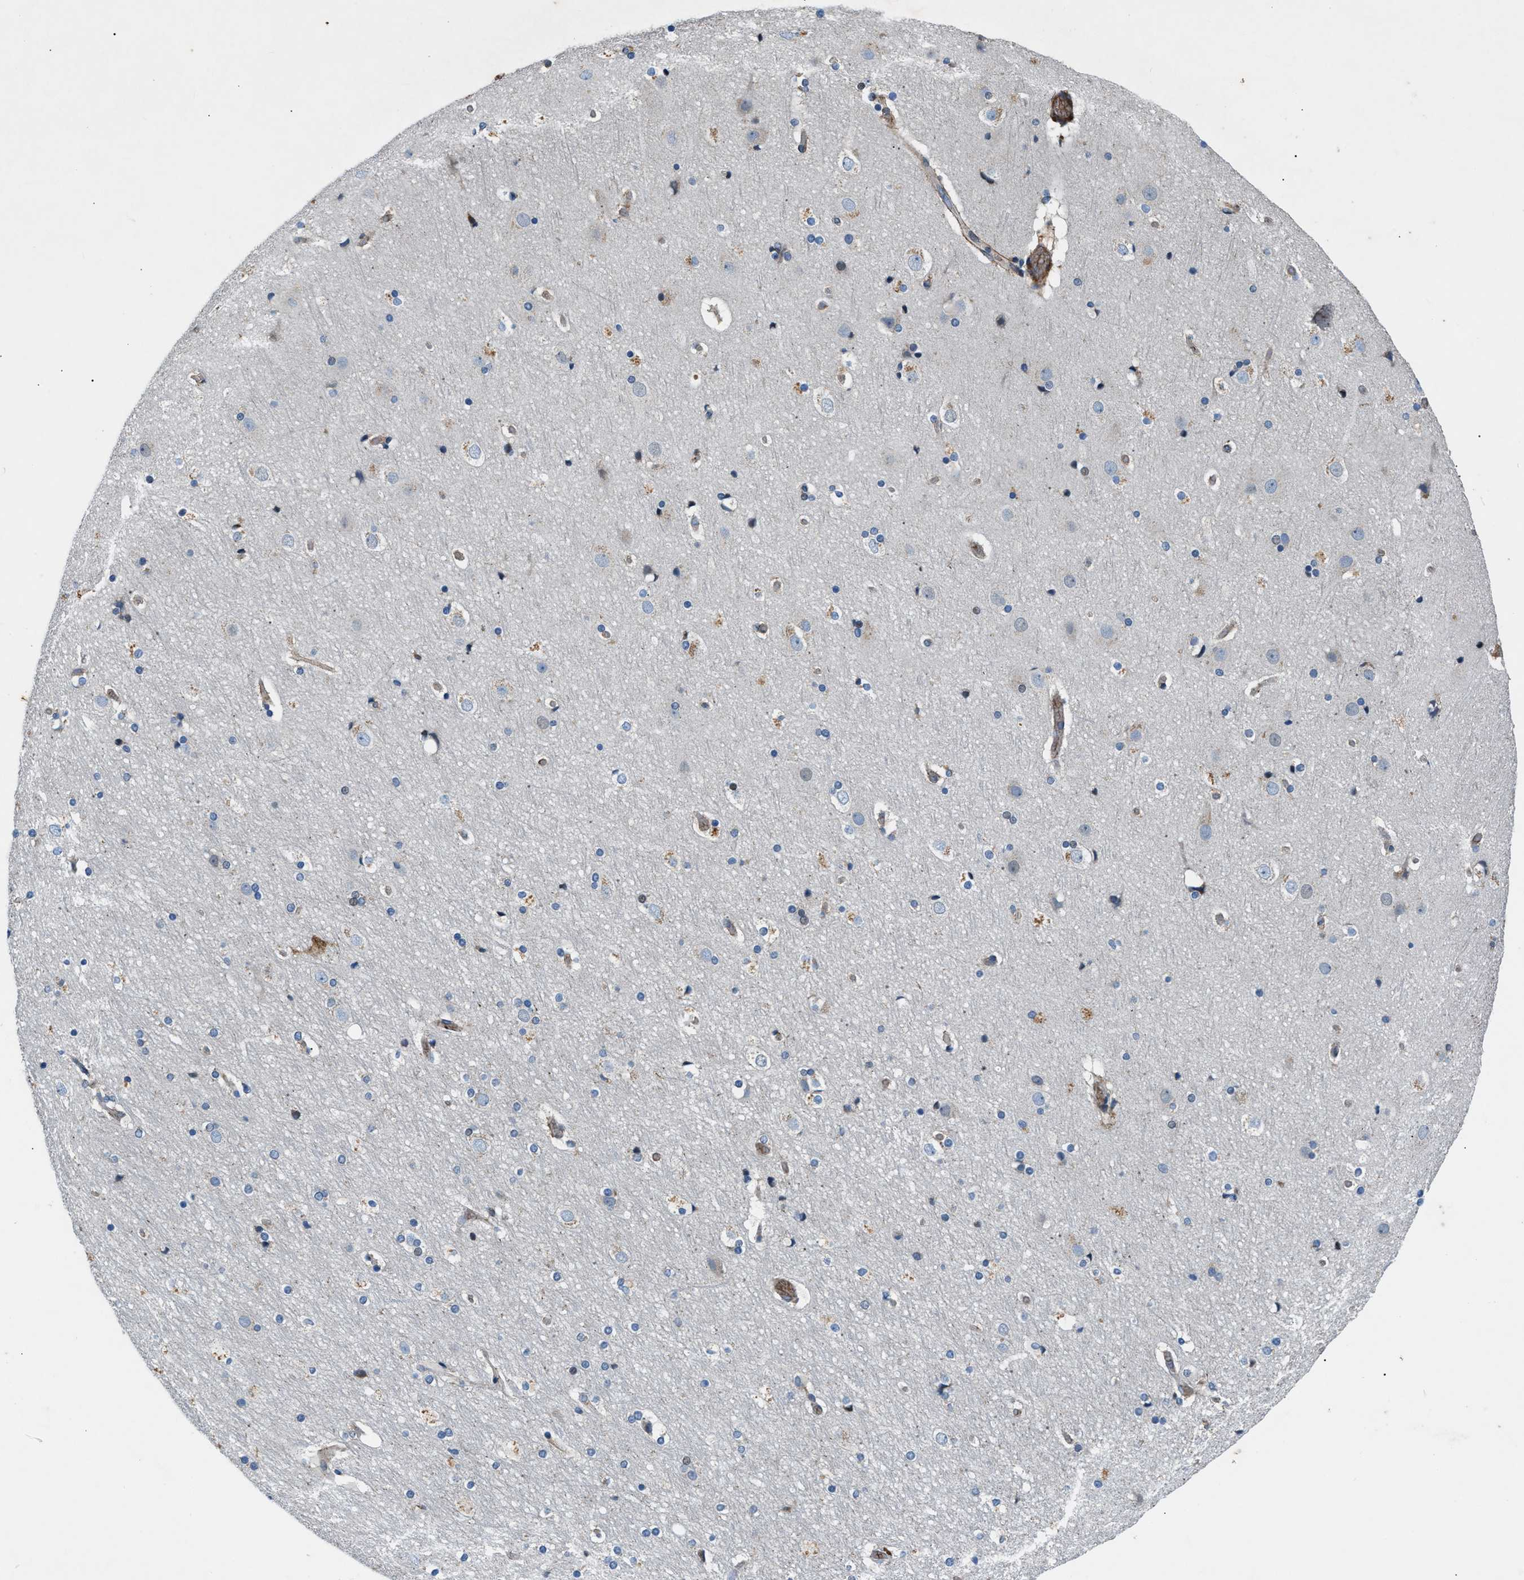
{"staining": {"intensity": "moderate", "quantity": ">75%", "location": "cytoplasmic/membranous"}, "tissue": "cerebral cortex", "cell_type": "Endothelial cells", "image_type": "normal", "snomed": [{"axis": "morphology", "description": "Normal tissue, NOS"}, {"axis": "topography", "description": "Cerebral cortex"}], "caption": "Unremarkable cerebral cortex displays moderate cytoplasmic/membranous staining in approximately >75% of endothelial cells.", "gene": "DHODH", "patient": {"sex": "male", "age": 57}}